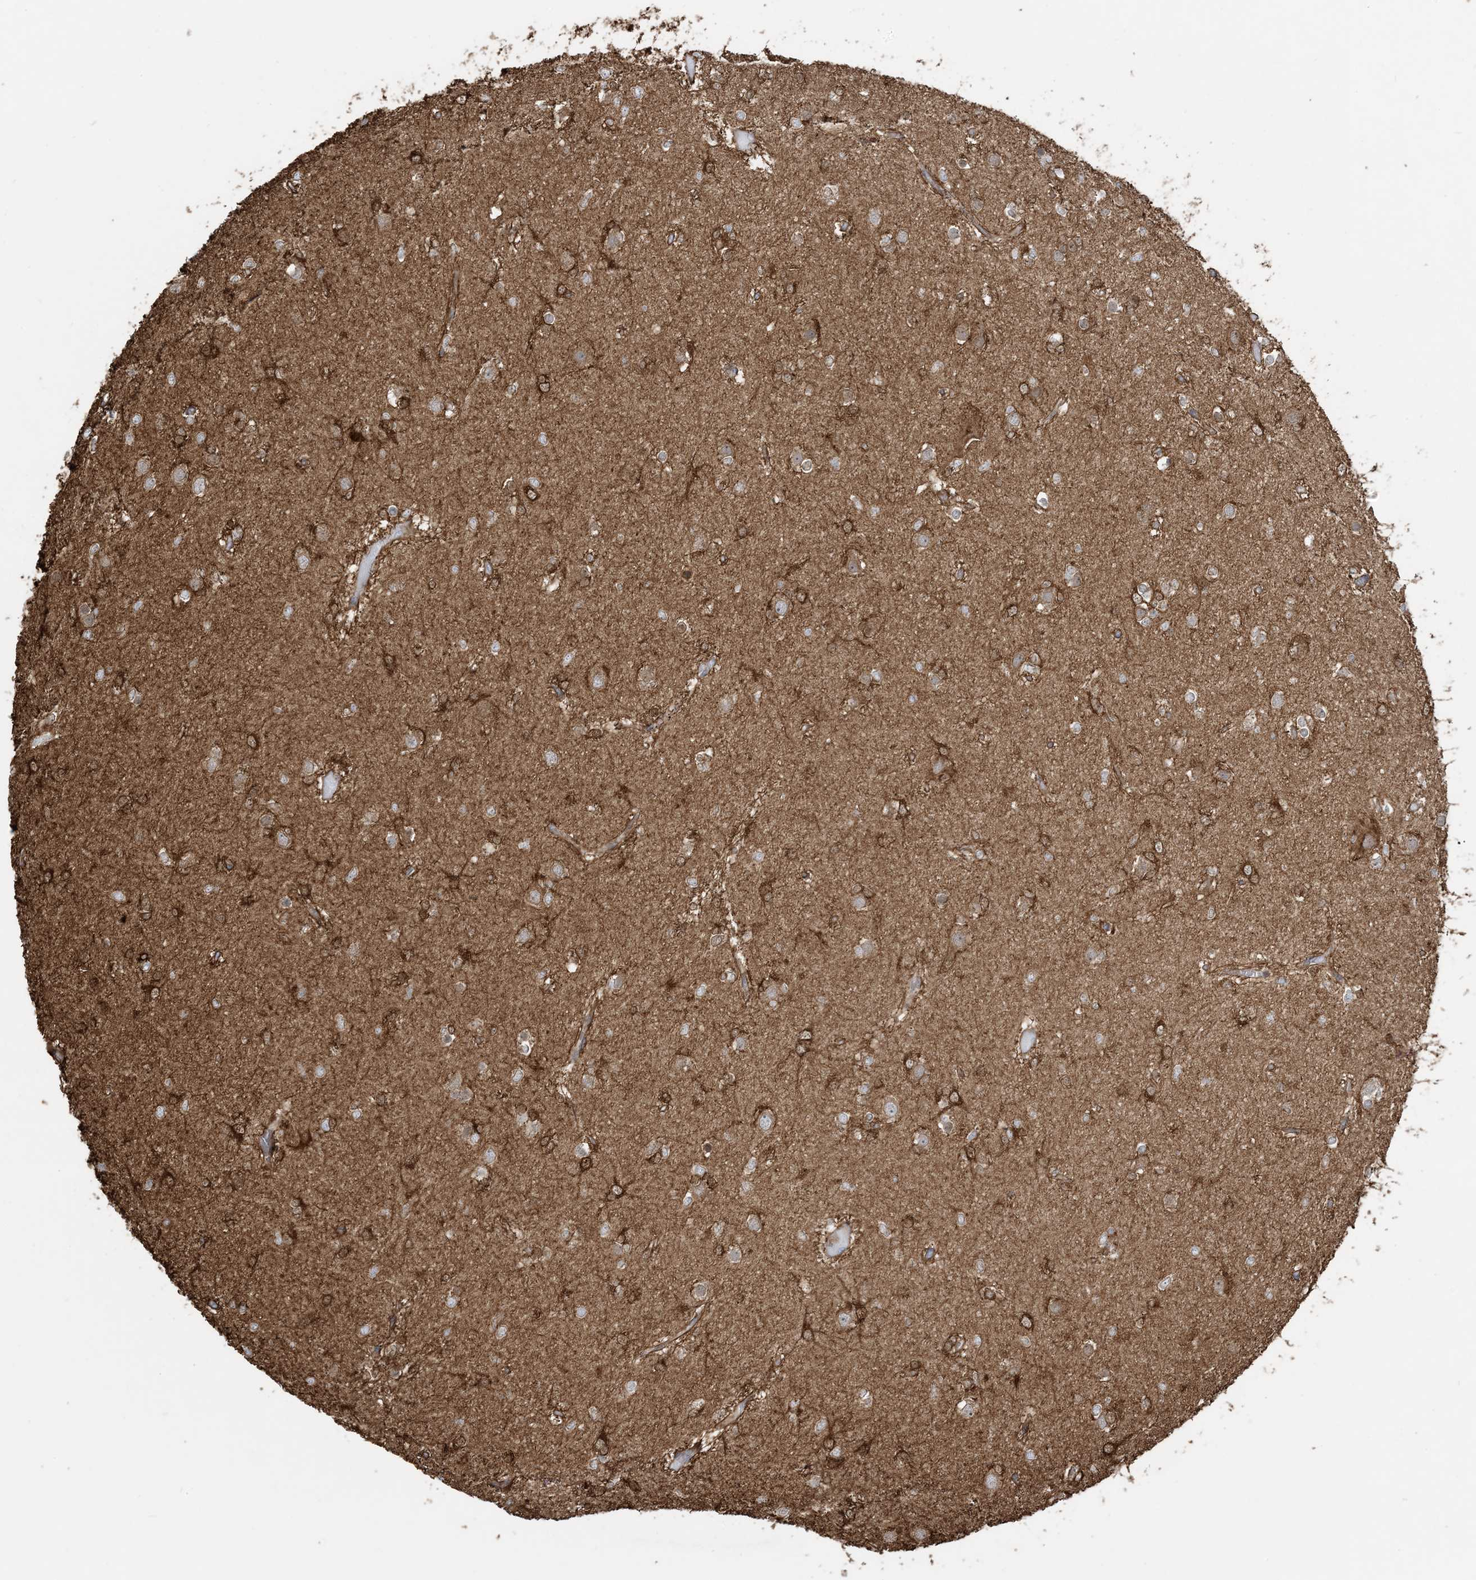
{"staining": {"intensity": "moderate", "quantity": ">75%", "location": "cytoplasmic/membranous"}, "tissue": "glioma", "cell_type": "Tumor cells", "image_type": "cancer", "snomed": [{"axis": "morphology", "description": "Glioma, malignant, Low grade"}, {"axis": "topography", "description": "Brain"}], "caption": "Brown immunohistochemical staining in glioma reveals moderate cytoplasmic/membranous expression in about >75% of tumor cells.", "gene": "SRP72", "patient": {"sex": "female", "age": 22}}